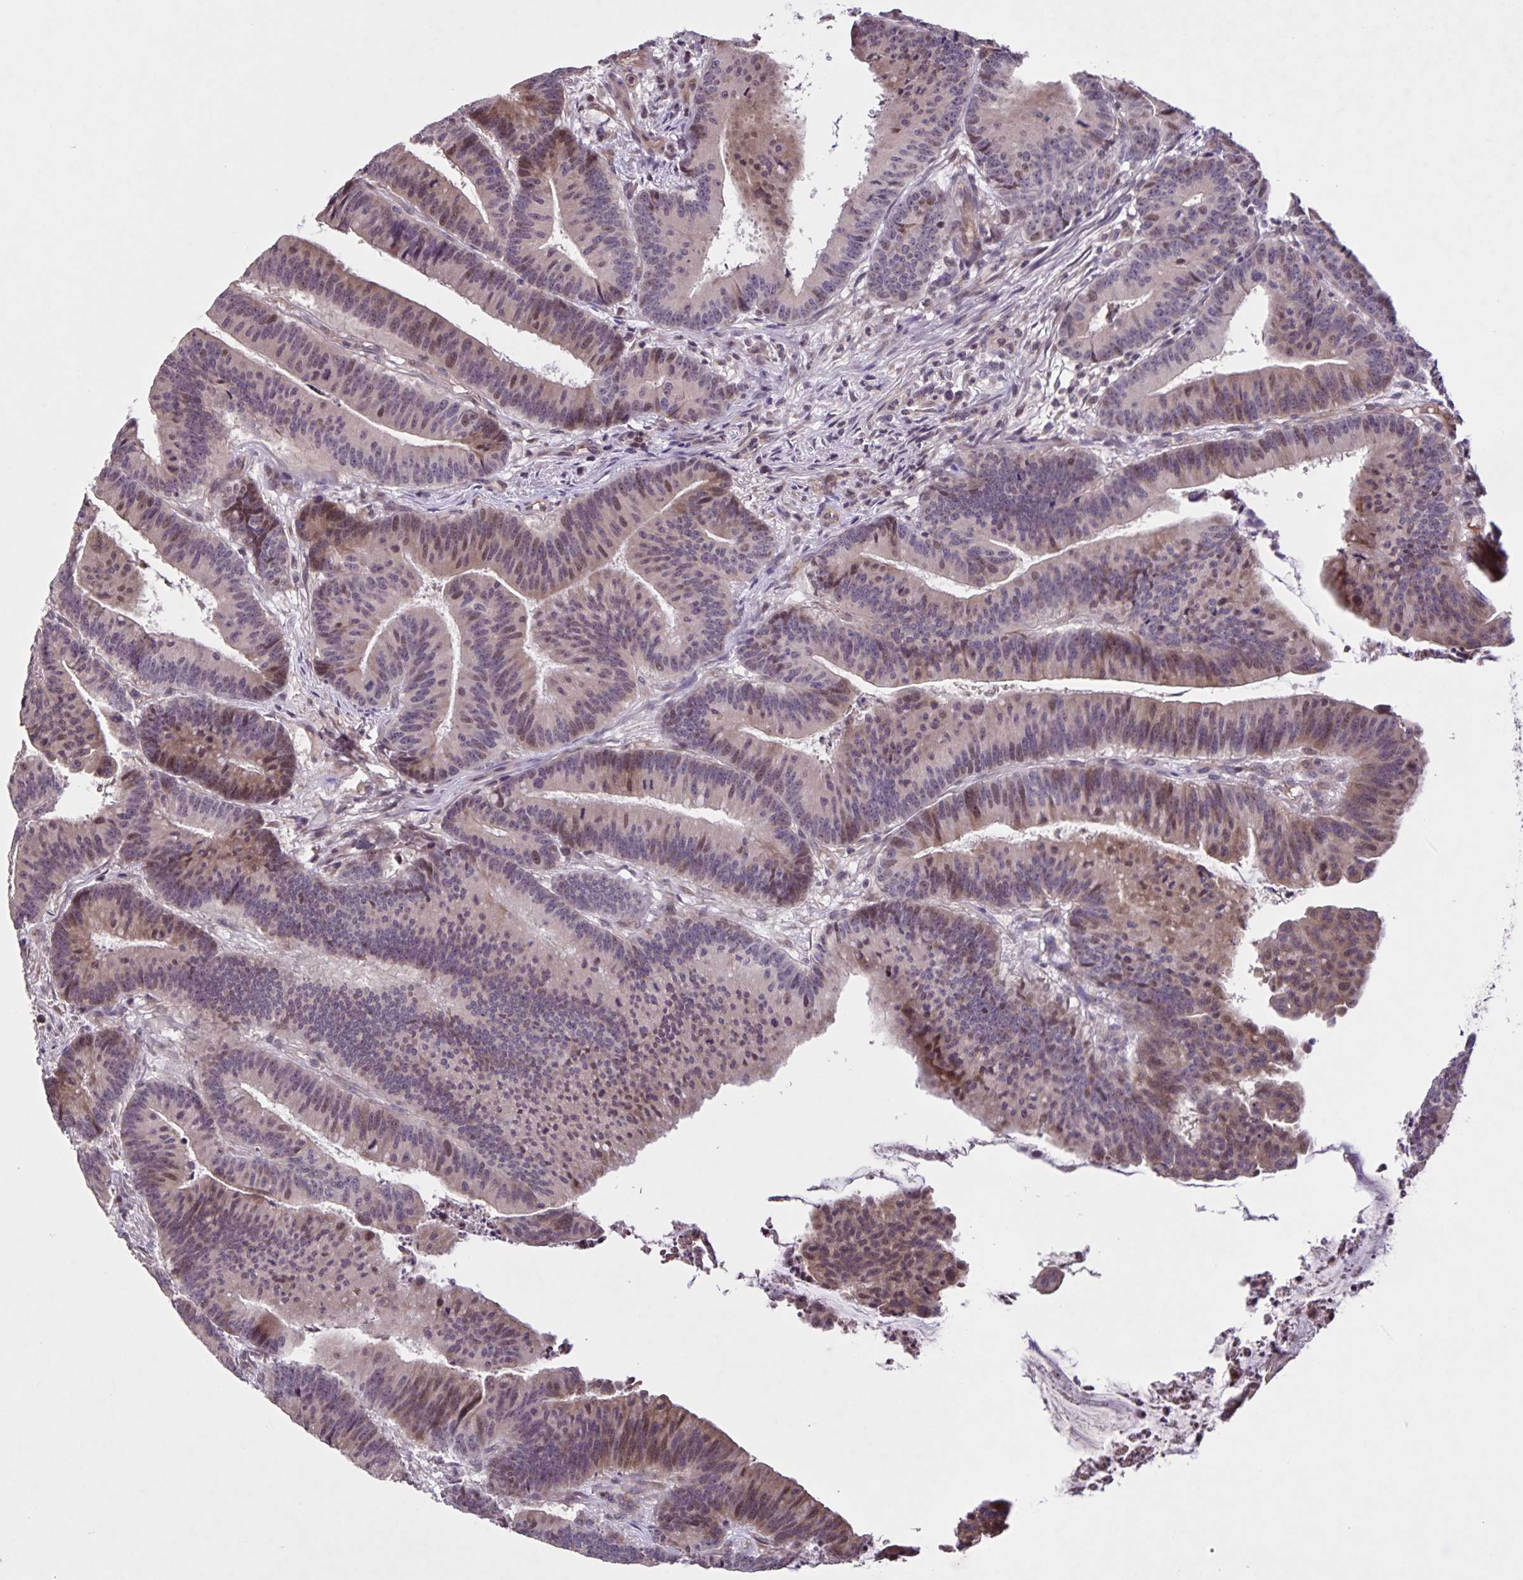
{"staining": {"intensity": "moderate", "quantity": "25%-75%", "location": "cytoplasmic/membranous,nuclear"}, "tissue": "colorectal cancer", "cell_type": "Tumor cells", "image_type": "cancer", "snomed": [{"axis": "morphology", "description": "Adenocarcinoma, NOS"}, {"axis": "topography", "description": "Colon"}], "caption": "Protein staining of adenocarcinoma (colorectal) tissue exhibits moderate cytoplasmic/membranous and nuclear positivity in about 25%-75% of tumor cells.", "gene": "GDF2", "patient": {"sex": "female", "age": 78}}